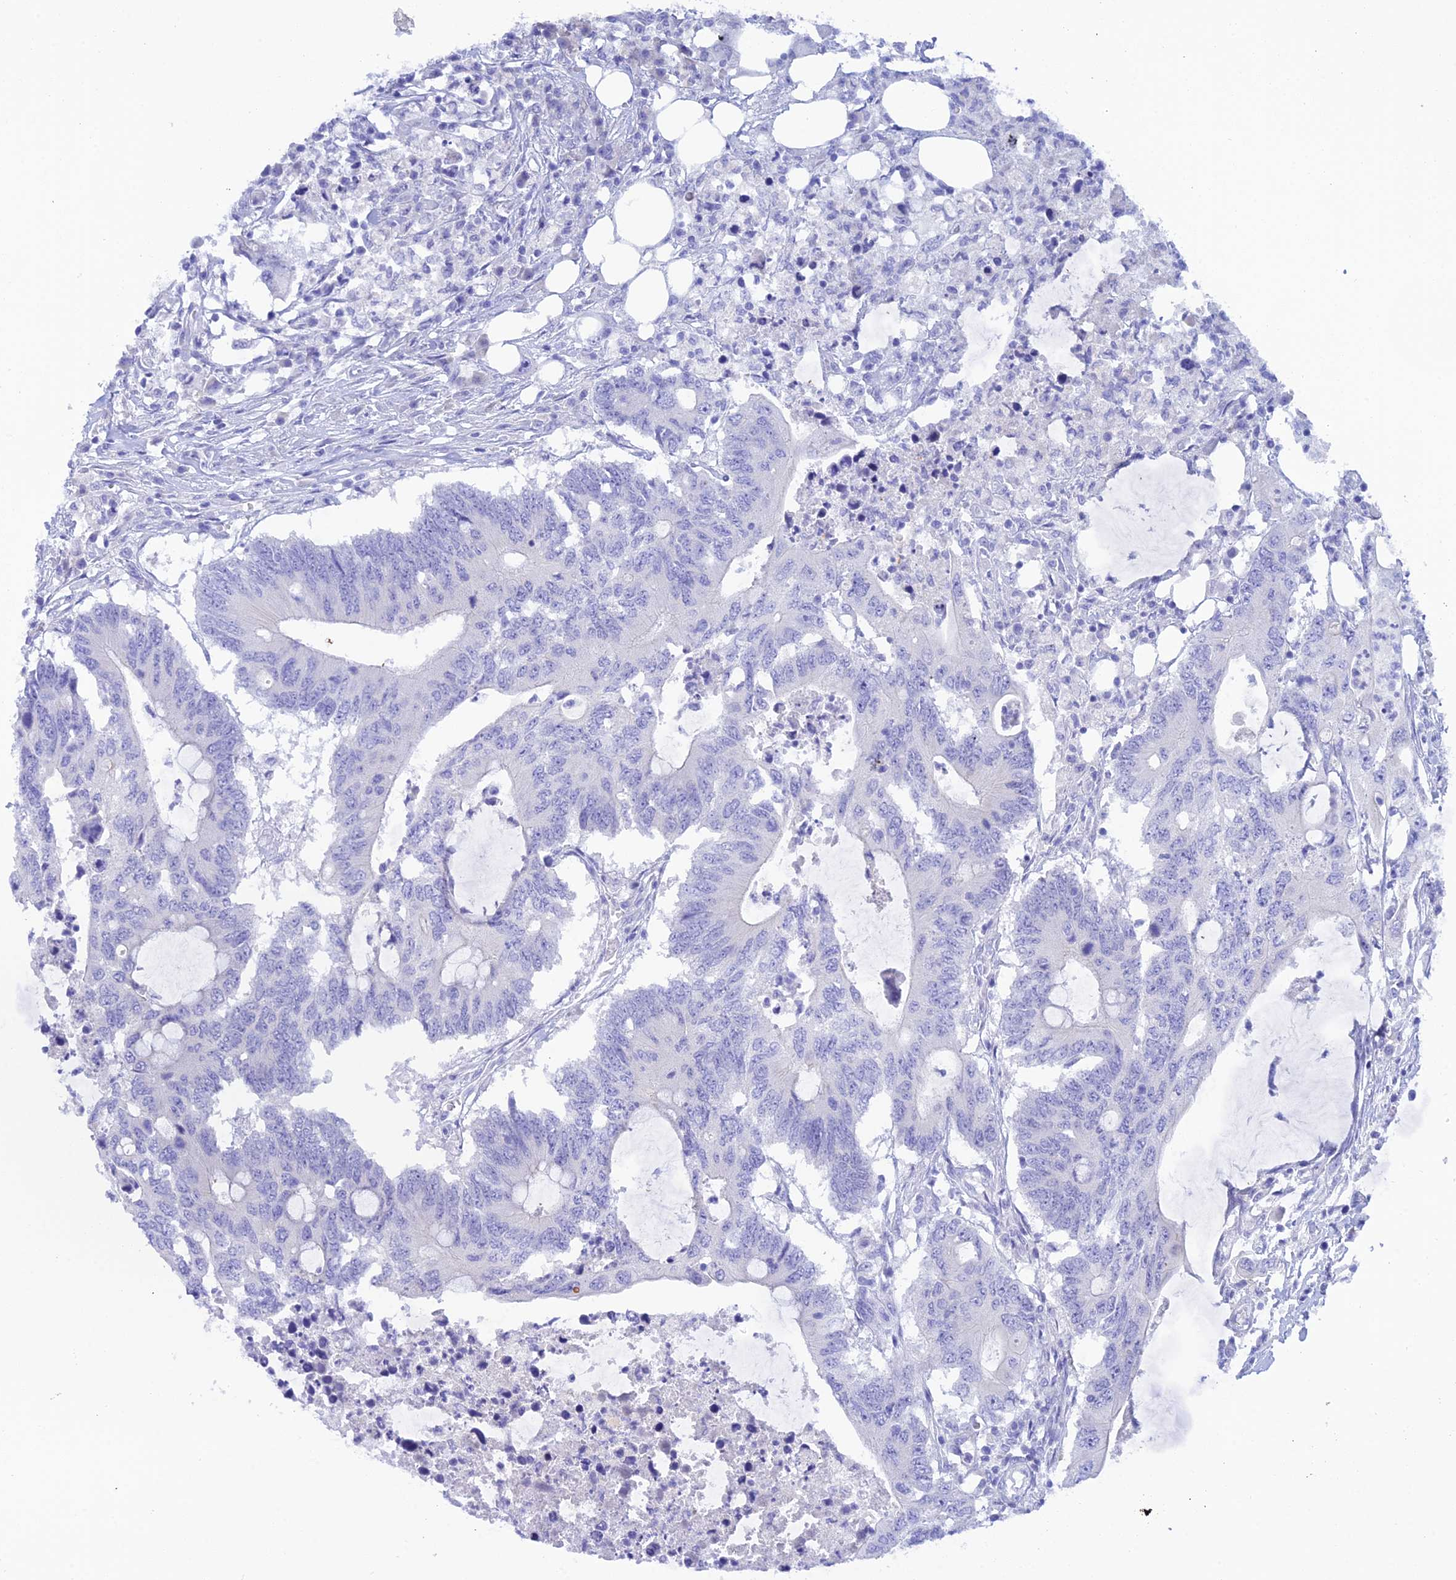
{"staining": {"intensity": "negative", "quantity": "none", "location": "none"}, "tissue": "colorectal cancer", "cell_type": "Tumor cells", "image_type": "cancer", "snomed": [{"axis": "morphology", "description": "Adenocarcinoma, NOS"}, {"axis": "topography", "description": "Colon"}], "caption": "Tumor cells are negative for protein expression in human colorectal cancer.", "gene": "REG1A", "patient": {"sex": "male", "age": 71}}